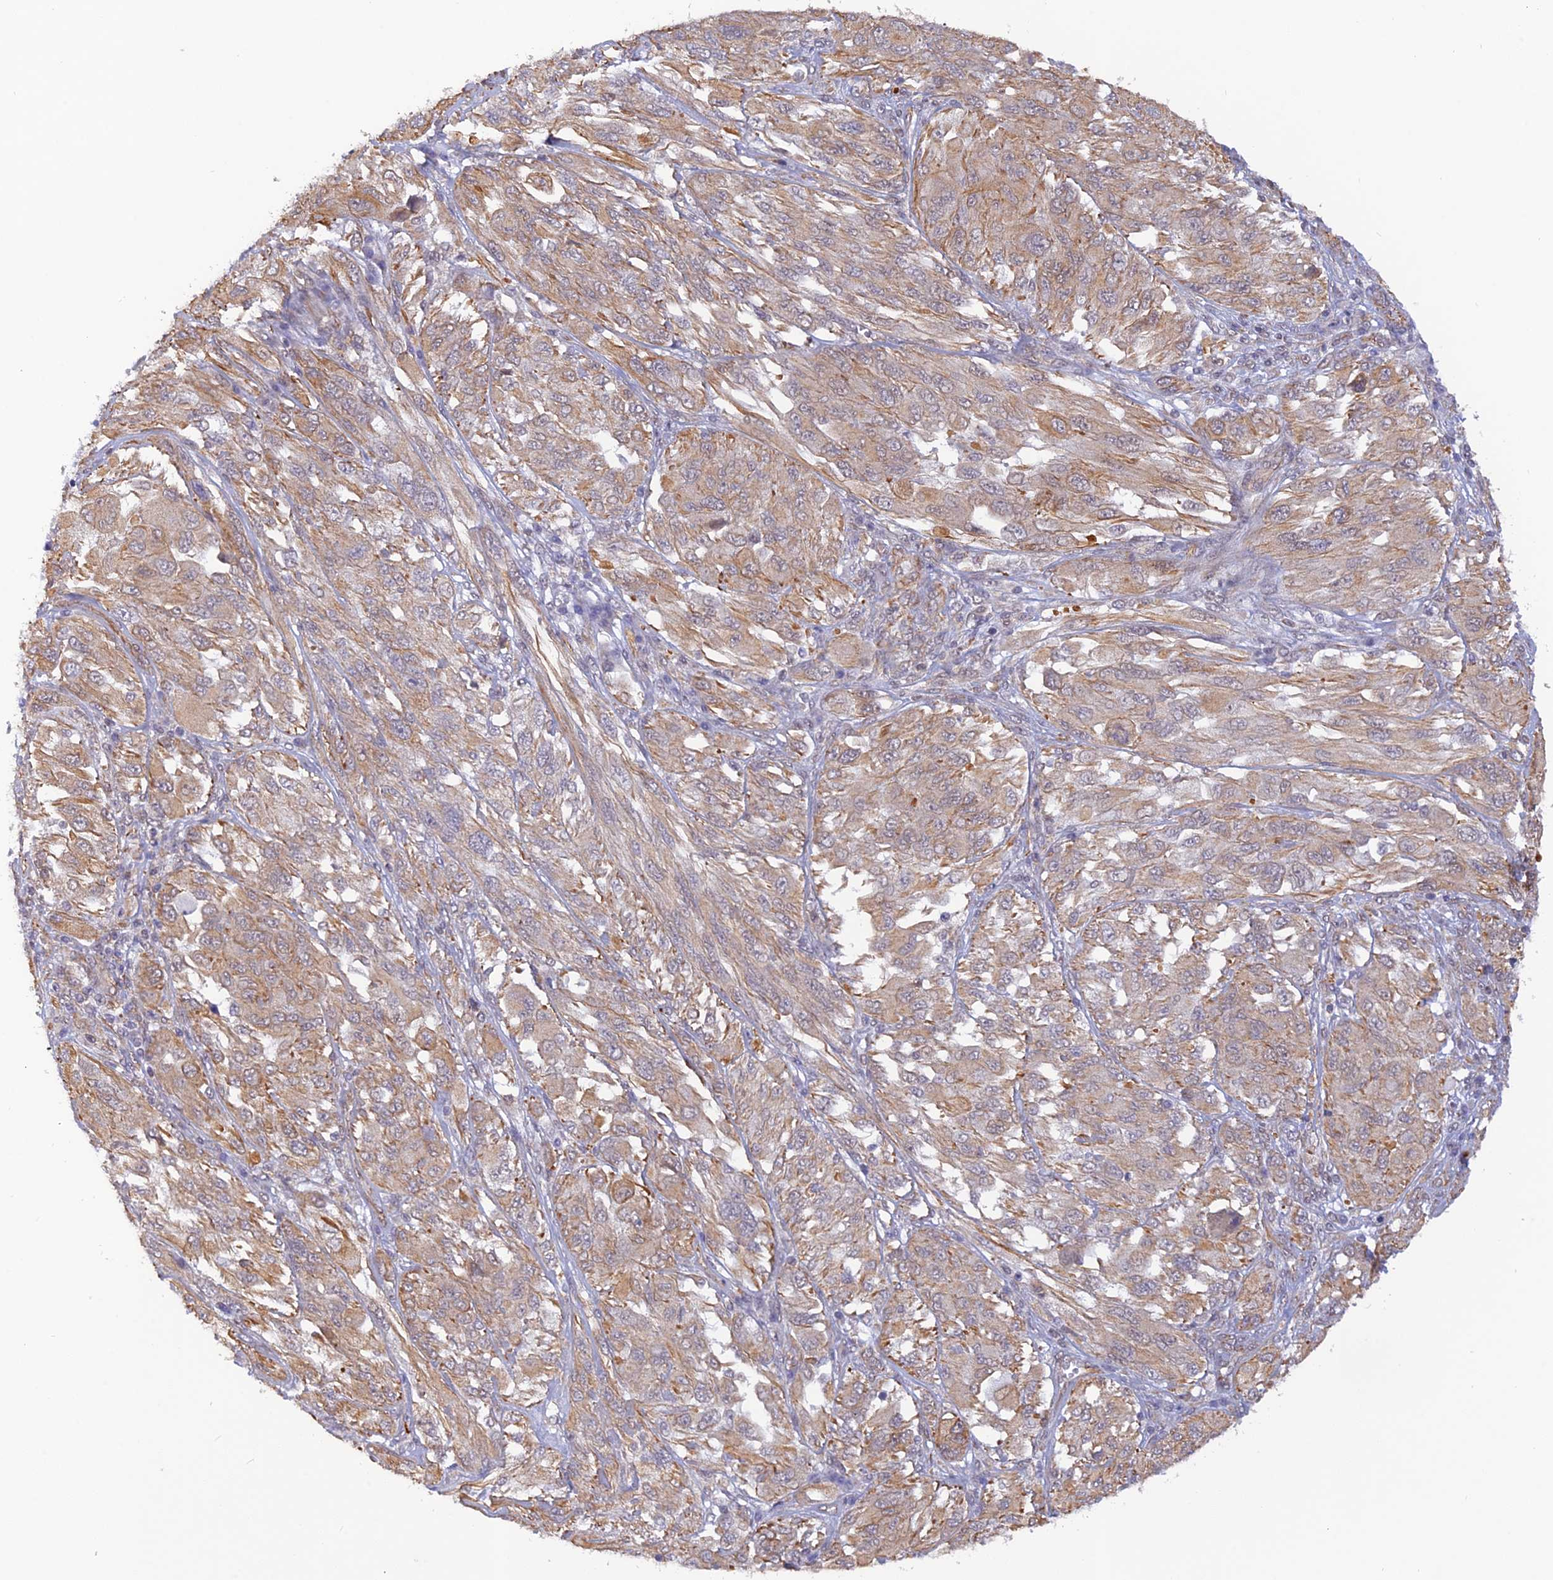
{"staining": {"intensity": "moderate", "quantity": ">75%", "location": "cytoplasmic/membranous"}, "tissue": "melanoma", "cell_type": "Tumor cells", "image_type": "cancer", "snomed": [{"axis": "morphology", "description": "Malignant melanoma, NOS"}, {"axis": "topography", "description": "Skin"}], "caption": "Immunohistochemical staining of melanoma reveals medium levels of moderate cytoplasmic/membranous staining in about >75% of tumor cells. The staining is performed using DAB brown chromogen to label protein expression. The nuclei are counter-stained blue using hematoxylin.", "gene": "PAGR1", "patient": {"sex": "female", "age": 91}}